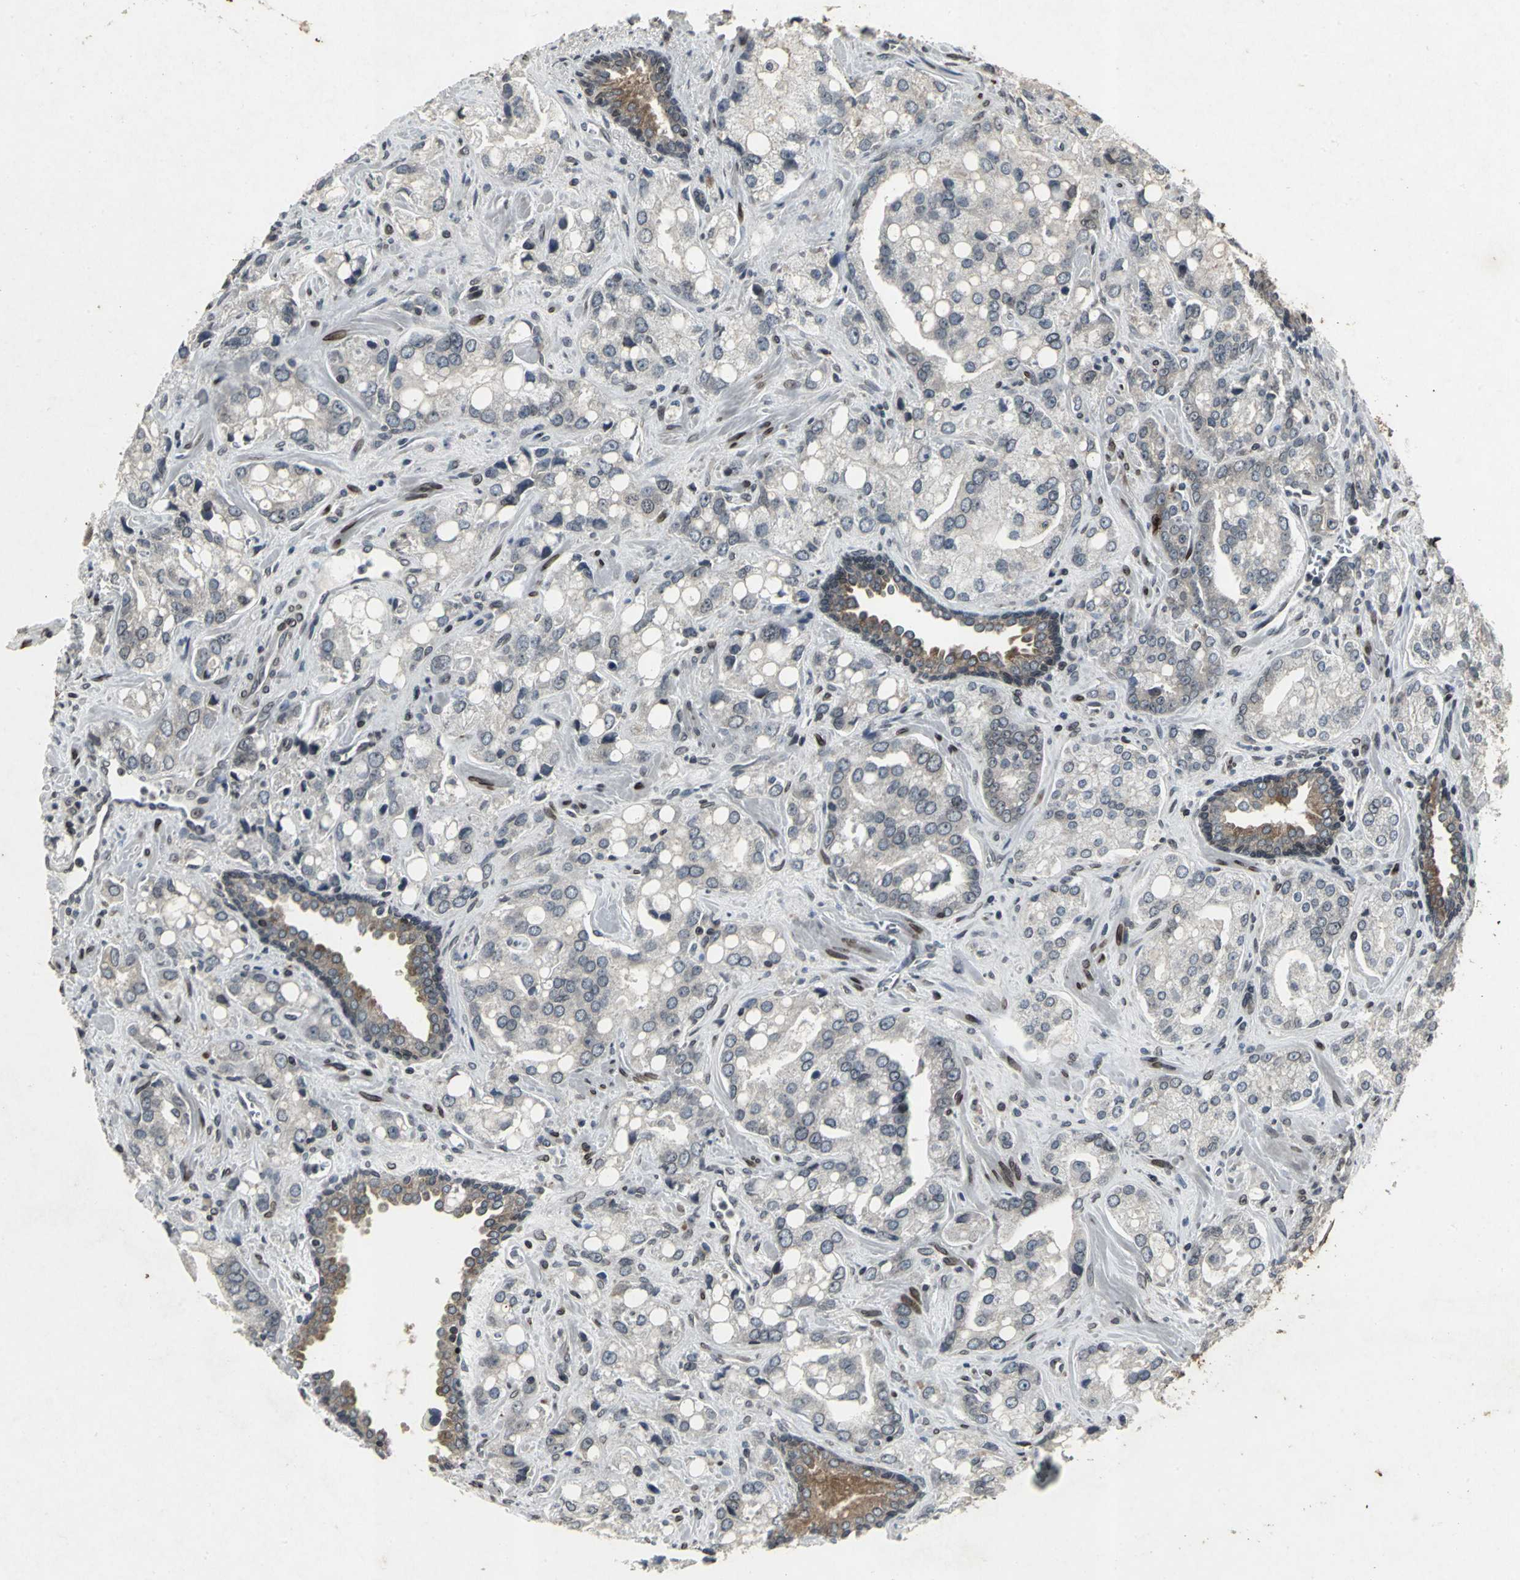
{"staining": {"intensity": "negative", "quantity": "none", "location": "none"}, "tissue": "prostate cancer", "cell_type": "Tumor cells", "image_type": "cancer", "snomed": [{"axis": "morphology", "description": "Adenocarcinoma, High grade"}, {"axis": "topography", "description": "Prostate"}], "caption": "This is an immunohistochemistry (IHC) histopathology image of human prostate adenocarcinoma (high-grade). There is no positivity in tumor cells.", "gene": "SH2B3", "patient": {"sex": "male", "age": 67}}